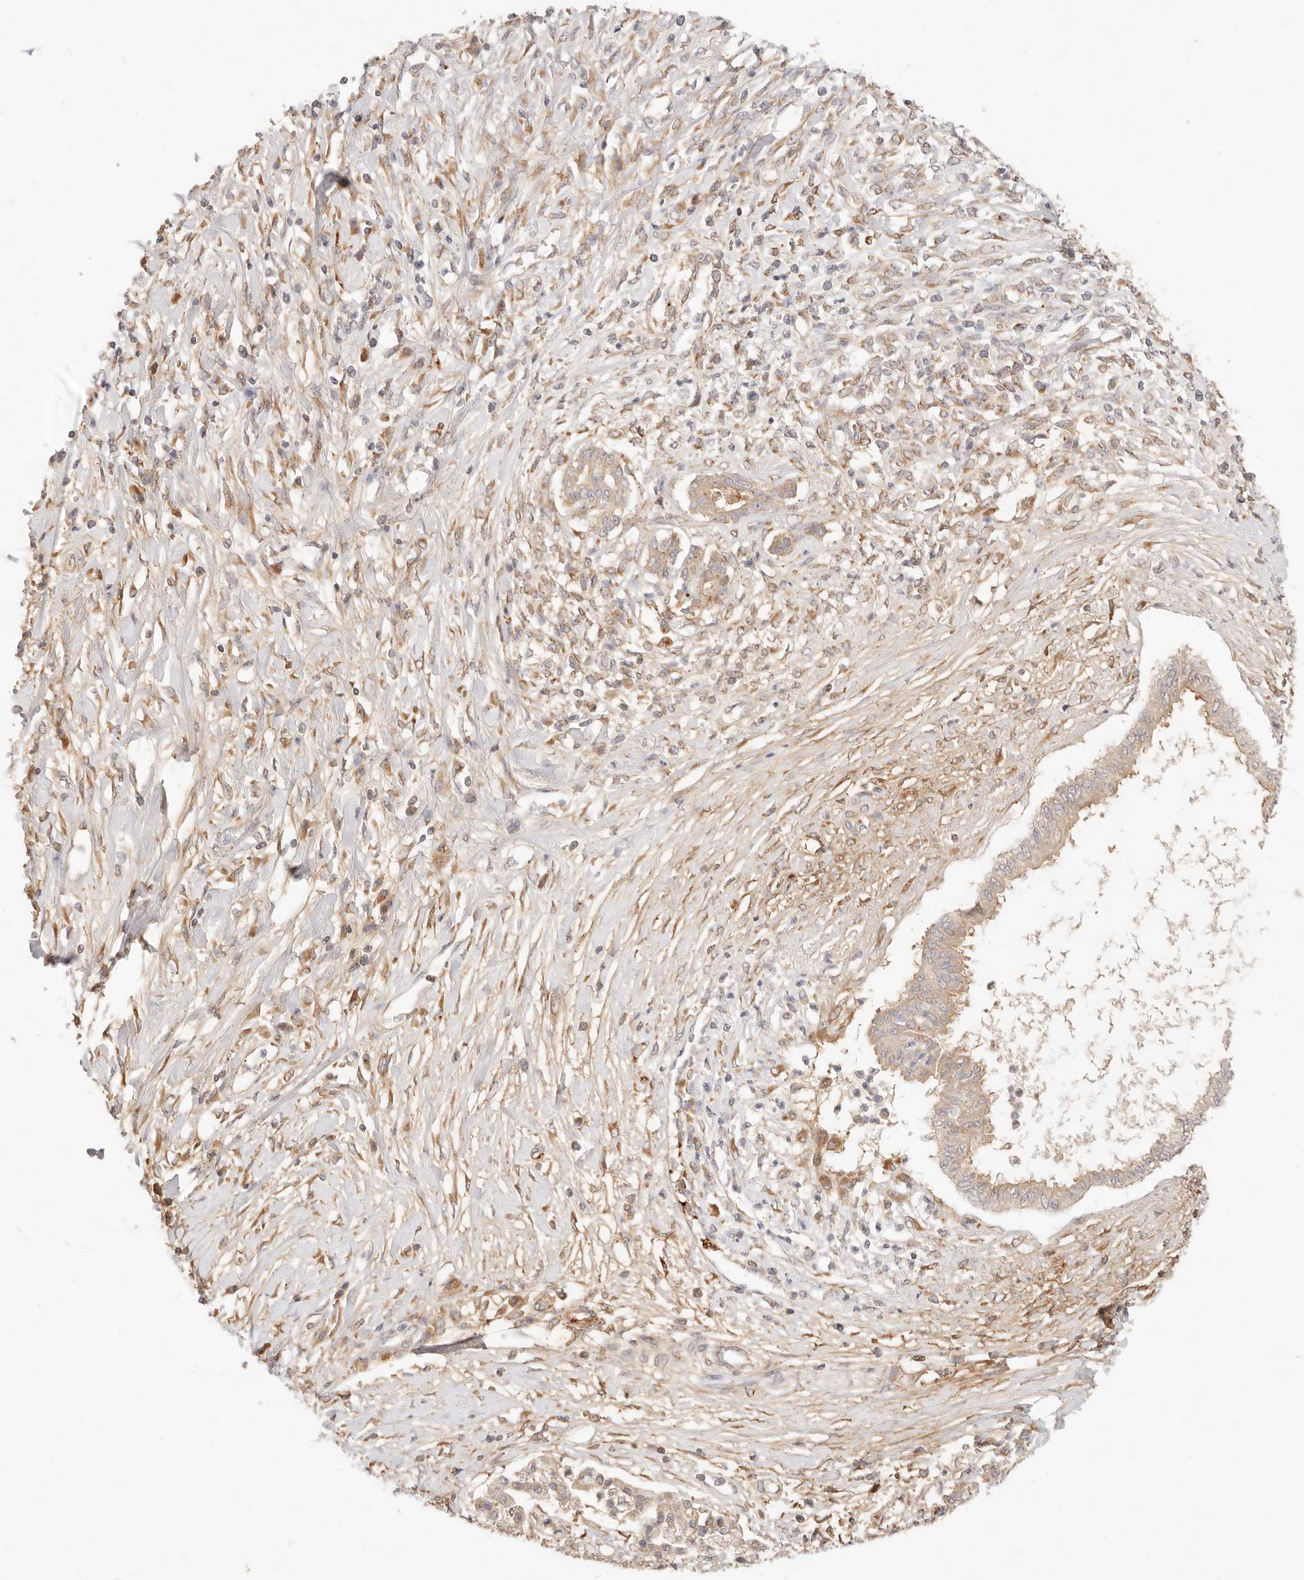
{"staining": {"intensity": "weak", "quantity": ">75%", "location": "cytoplasmic/membranous"}, "tissue": "pancreatic cancer", "cell_type": "Tumor cells", "image_type": "cancer", "snomed": [{"axis": "morphology", "description": "Adenocarcinoma, NOS"}, {"axis": "topography", "description": "Pancreas"}], "caption": "Protein expression analysis of pancreatic adenocarcinoma reveals weak cytoplasmic/membranous positivity in approximately >75% of tumor cells.", "gene": "UBXN10", "patient": {"sex": "female", "age": 56}}